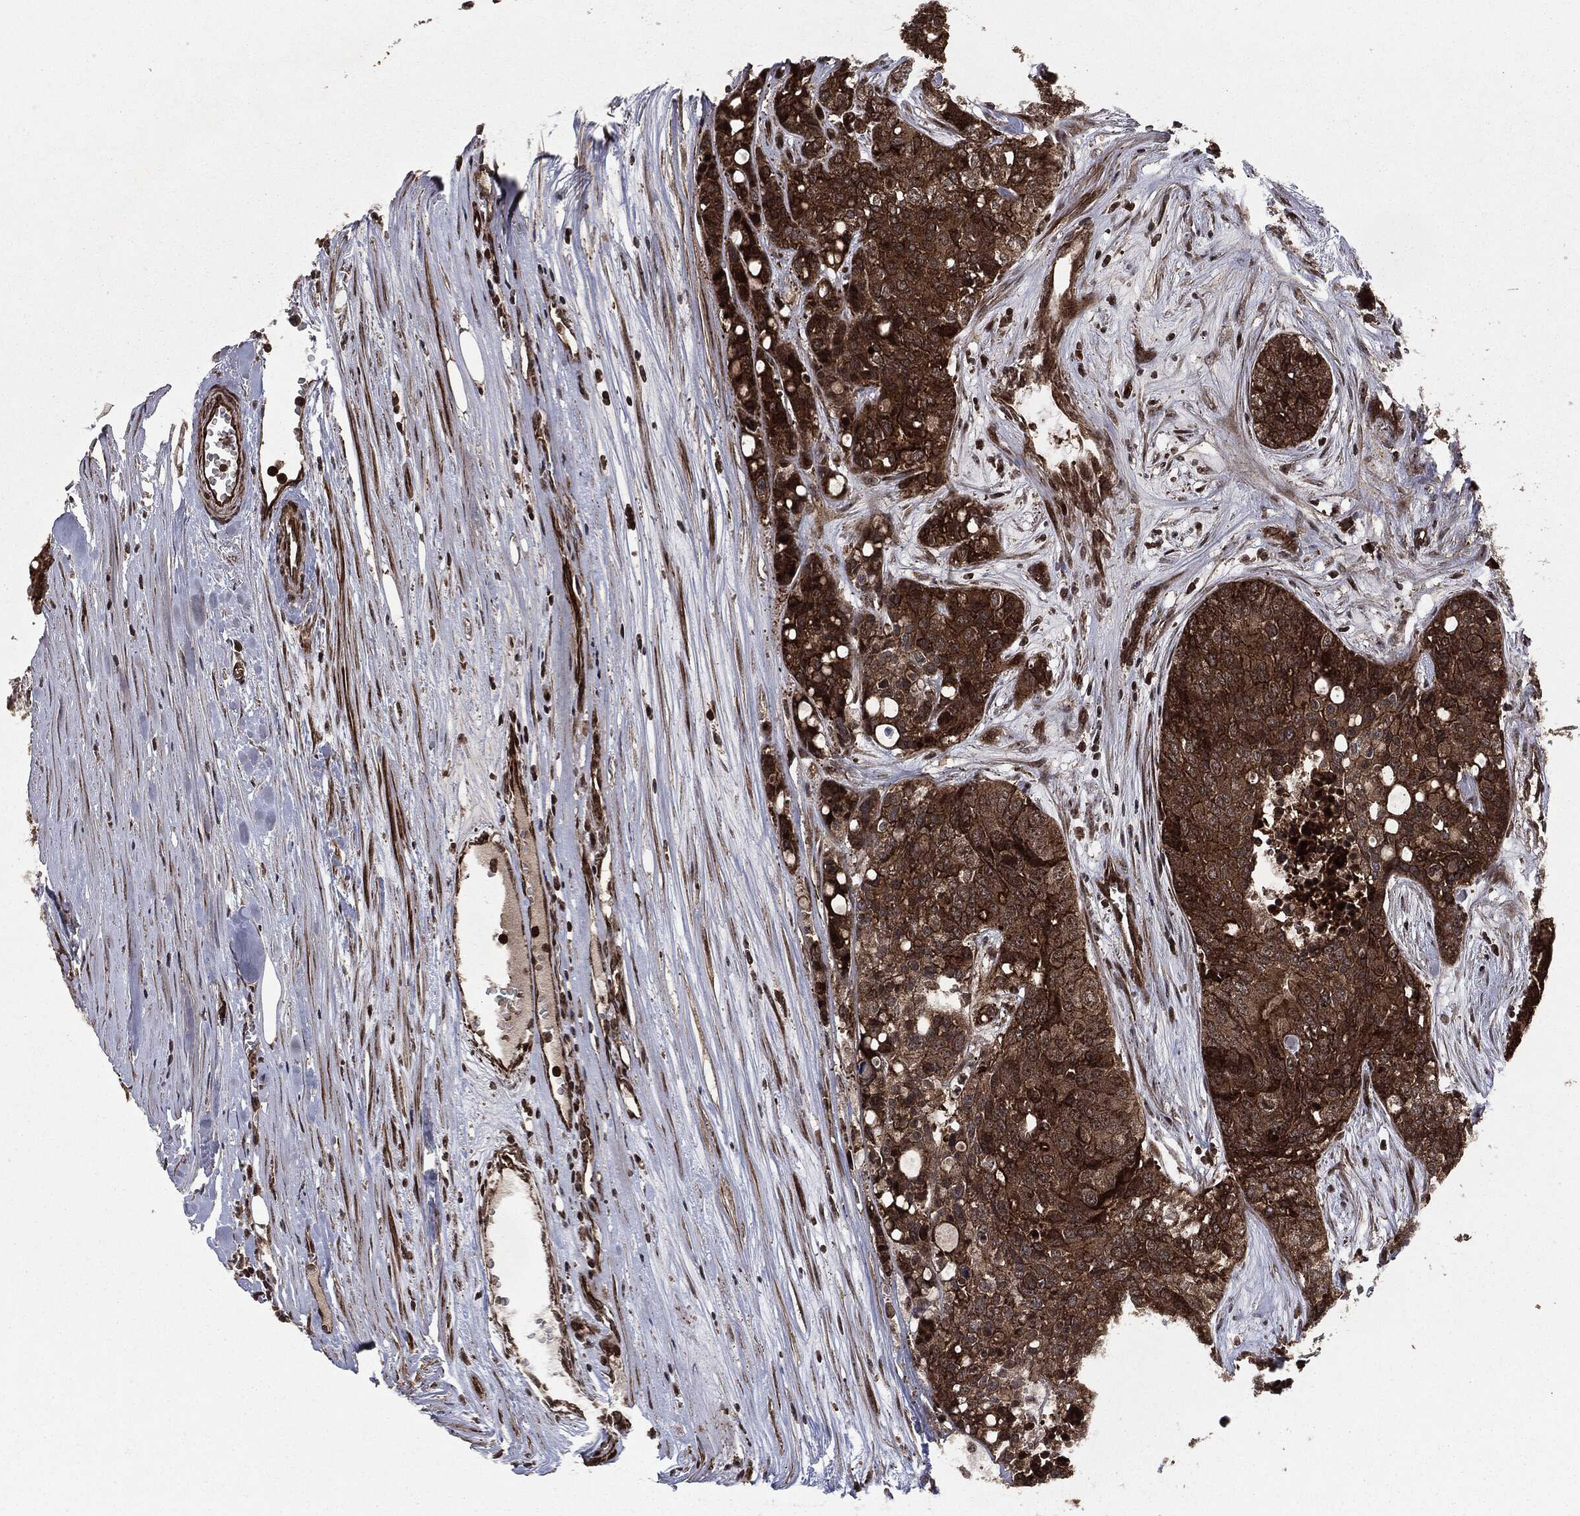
{"staining": {"intensity": "strong", "quantity": ">75%", "location": "cytoplasmic/membranous"}, "tissue": "carcinoid", "cell_type": "Tumor cells", "image_type": "cancer", "snomed": [{"axis": "morphology", "description": "Carcinoid, malignant, NOS"}, {"axis": "topography", "description": "Colon"}], "caption": "Brown immunohistochemical staining in human carcinoid exhibits strong cytoplasmic/membranous positivity in approximately >75% of tumor cells.", "gene": "CARD6", "patient": {"sex": "male", "age": 81}}